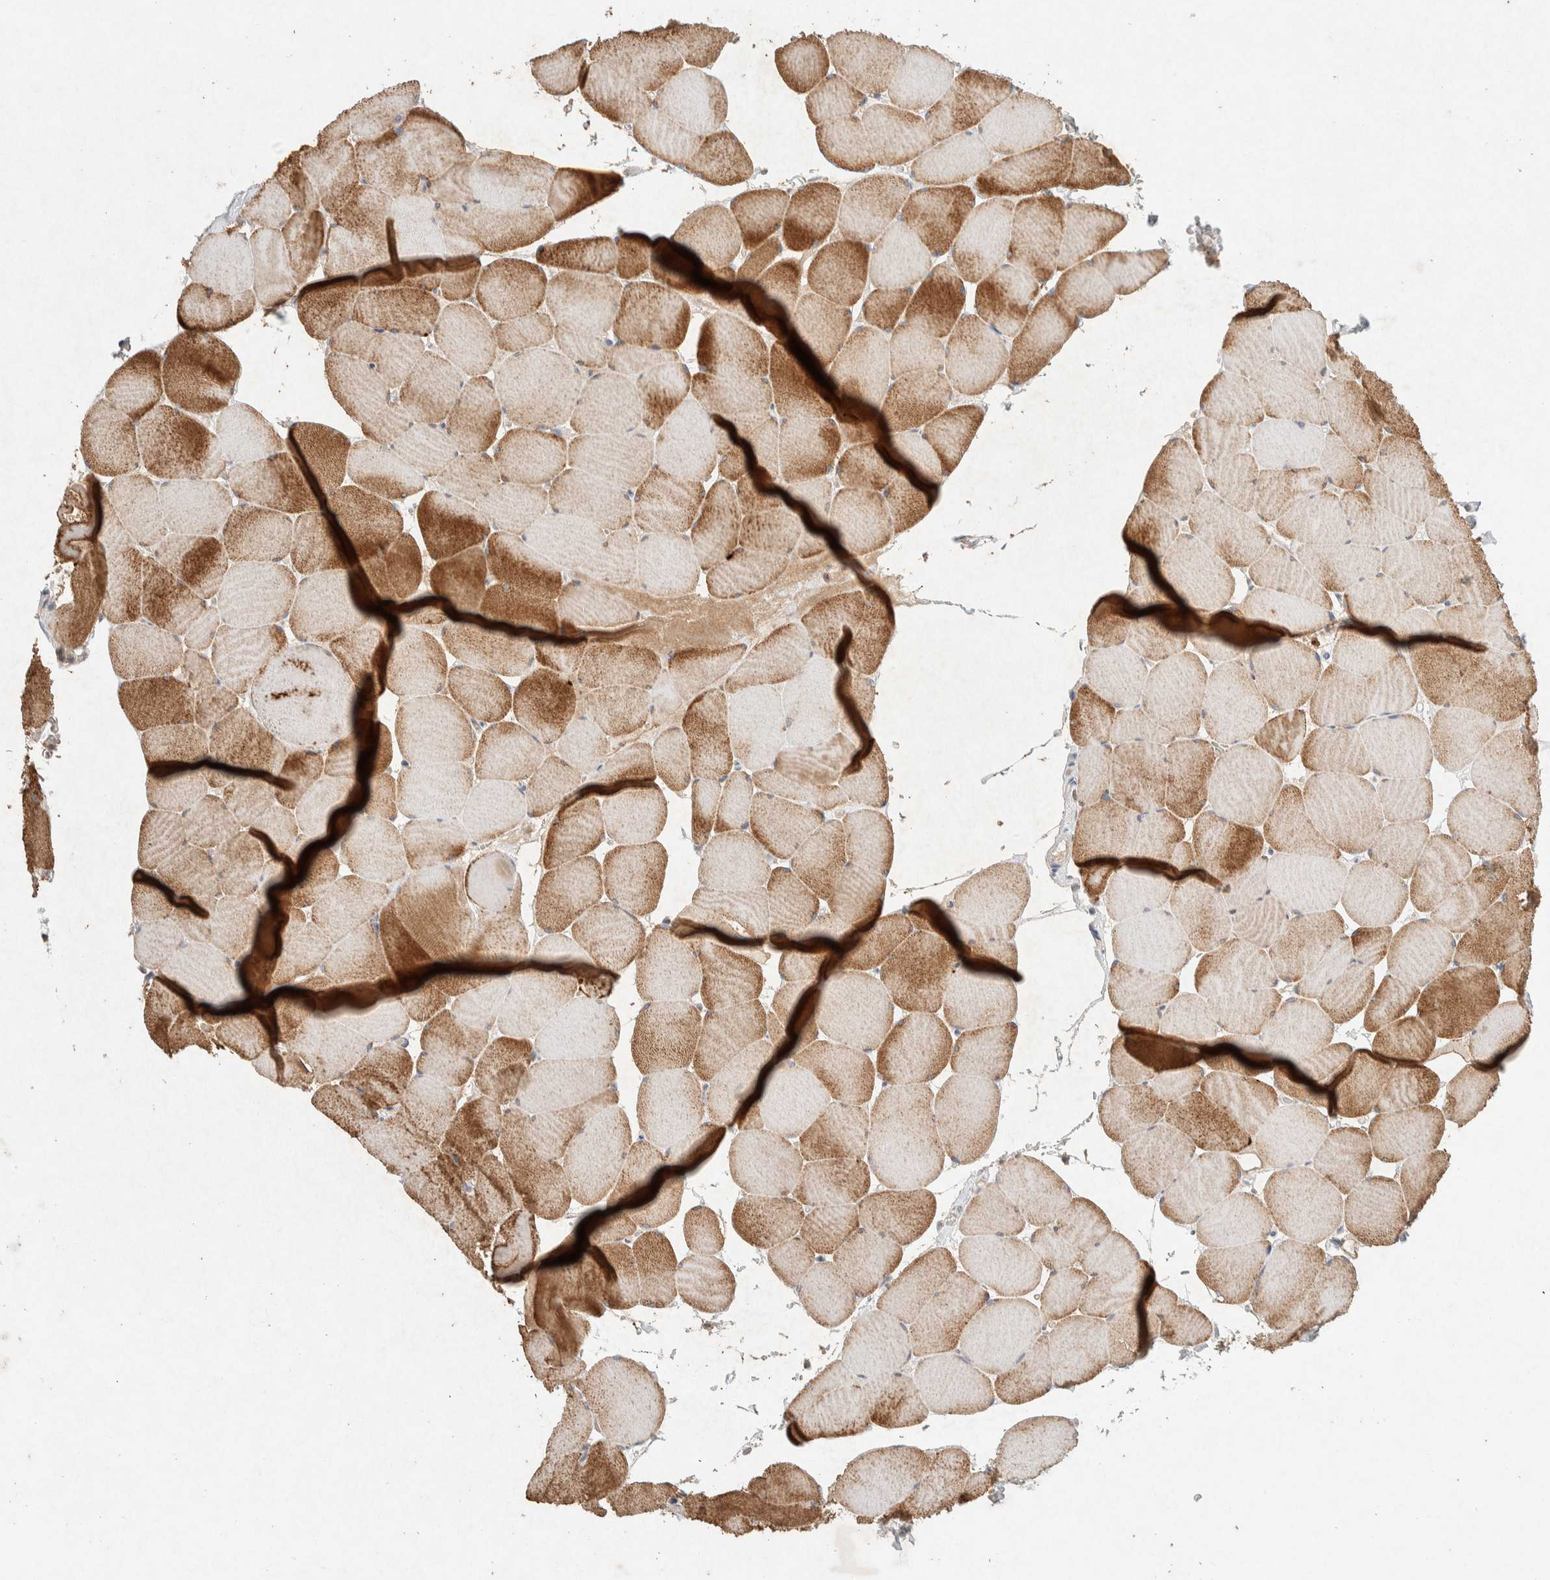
{"staining": {"intensity": "moderate", "quantity": ">75%", "location": "cytoplasmic/membranous"}, "tissue": "skeletal muscle", "cell_type": "Myocytes", "image_type": "normal", "snomed": [{"axis": "morphology", "description": "Normal tissue, NOS"}, {"axis": "topography", "description": "Skeletal muscle"}], "caption": "Skeletal muscle stained with a protein marker exhibits moderate staining in myocytes.", "gene": "GNAI1", "patient": {"sex": "male", "age": 62}}